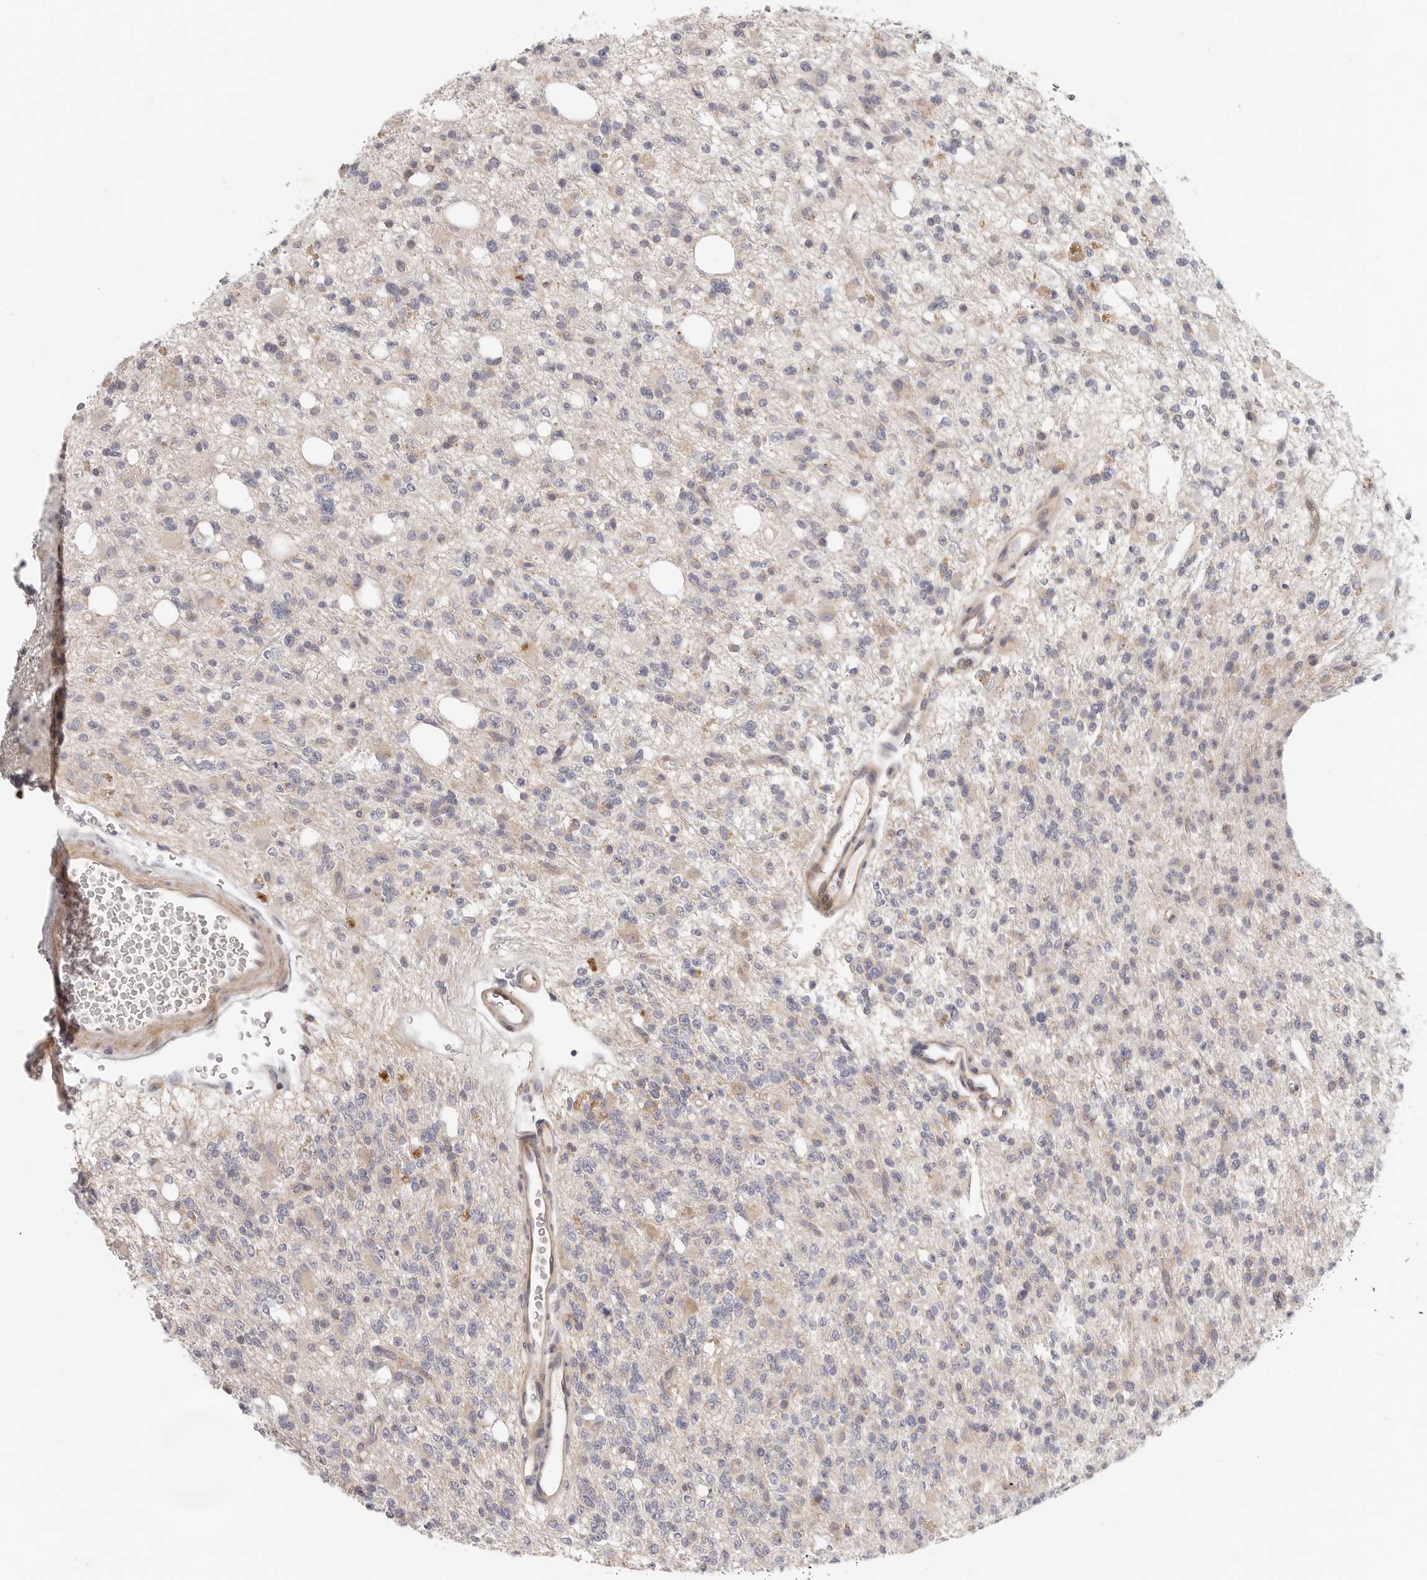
{"staining": {"intensity": "negative", "quantity": "none", "location": "none"}, "tissue": "glioma", "cell_type": "Tumor cells", "image_type": "cancer", "snomed": [{"axis": "morphology", "description": "Glioma, malignant, High grade"}, {"axis": "topography", "description": "Brain"}], "caption": "Immunohistochemistry histopathology image of neoplastic tissue: human glioma stained with DAB shows no significant protein positivity in tumor cells.", "gene": "TFB2M", "patient": {"sex": "female", "age": 62}}